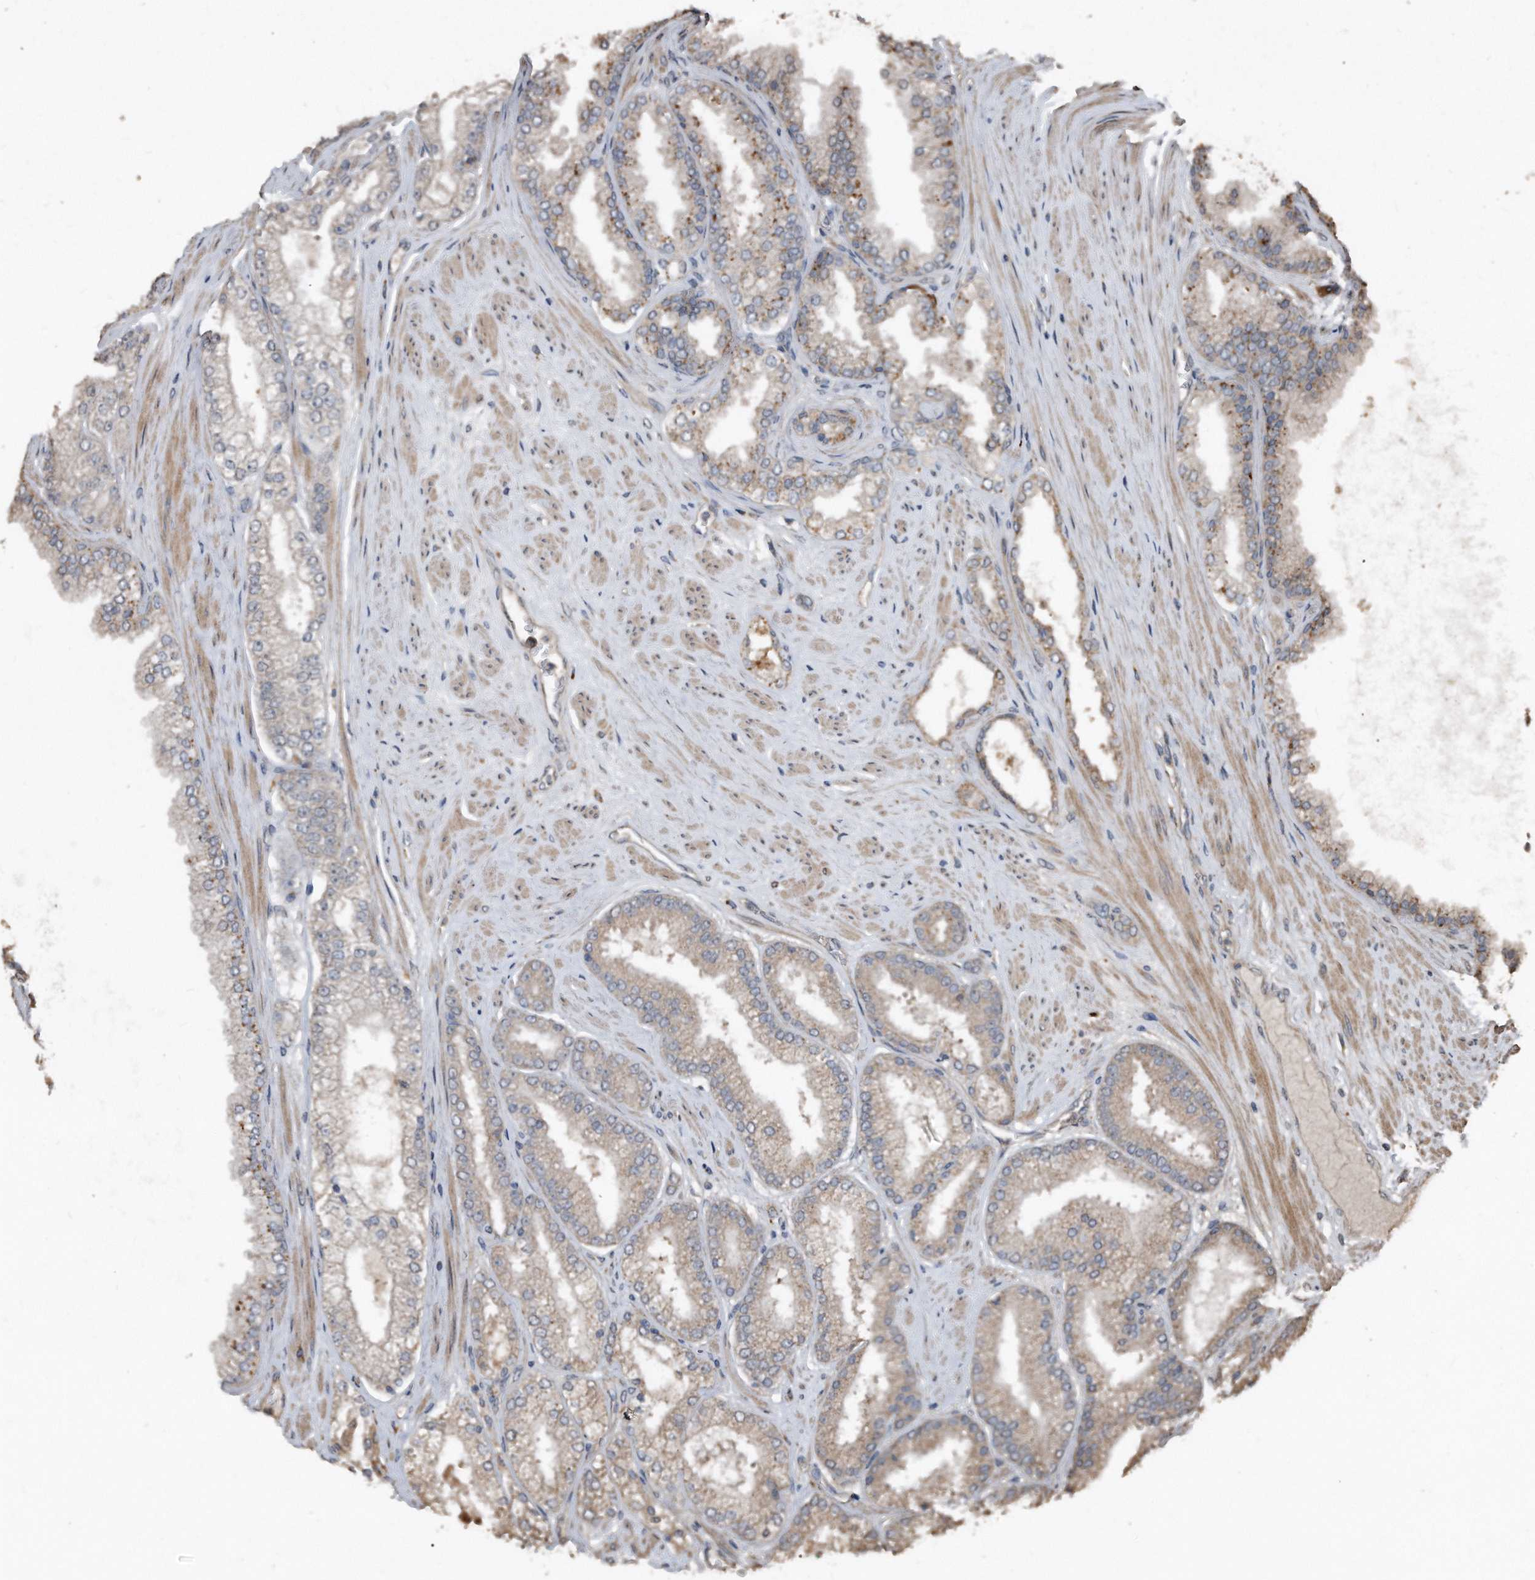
{"staining": {"intensity": "weak", "quantity": ">75%", "location": "cytoplasmic/membranous"}, "tissue": "prostate cancer", "cell_type": "Tumor cells", "image_type": "cancer", "snomed": [{"axis": "morphology", "description": "Adenocarcinoma, High grade"}, {"axis": "topography", "description": "Prostate"}], "caption": "Immunohistochemistry micrograph of neoplastic tissue: human prostate cancer stained using immunohistochemistry (IHC) demonstrates low levels of weak protein expression localized specifically in the cytoplasmic/membranous of tumor cells, appearing as a cytoplasmic/membranous brown color.", "gene": "ANKRD10", "patient": {"sex": "male", "age": 58}}